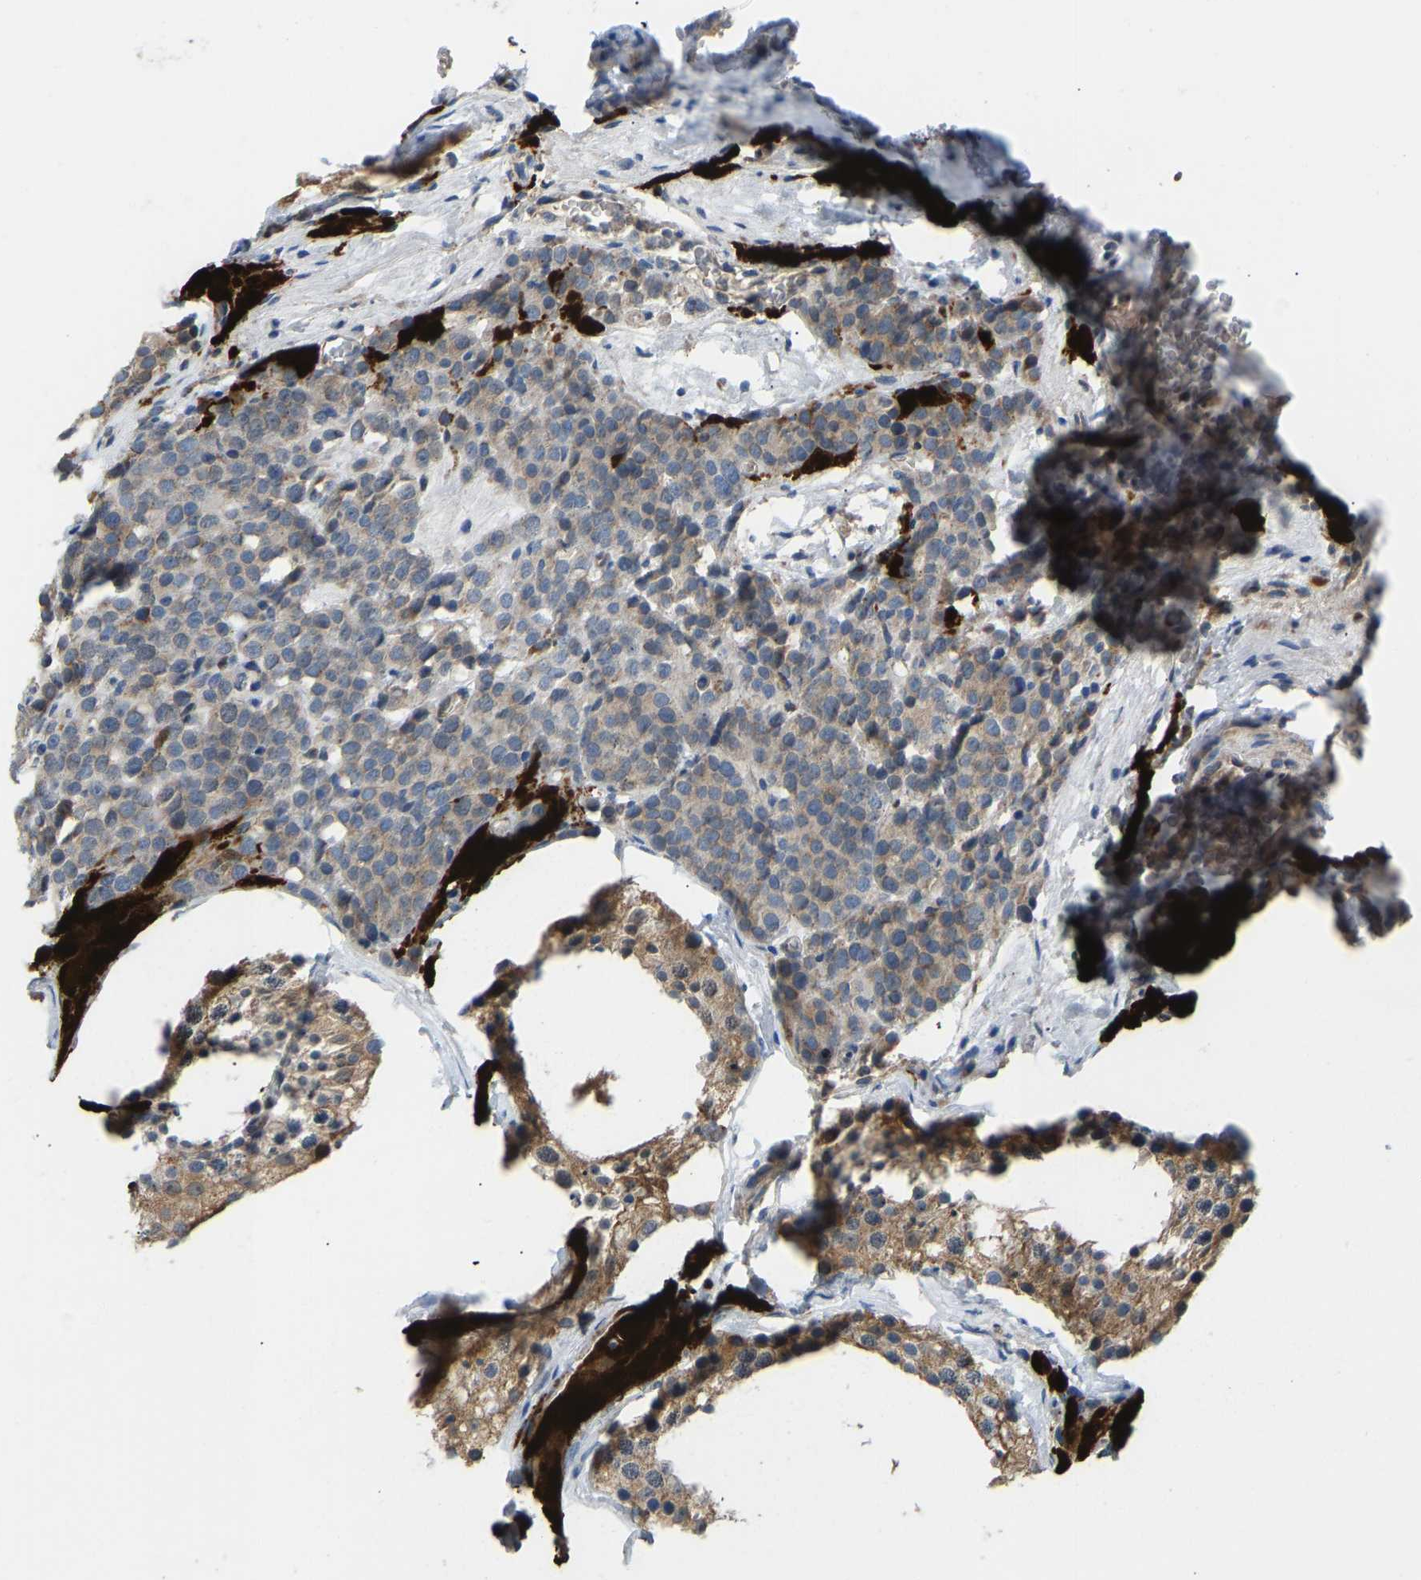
{"staining": {"intensity": "moderate", "quantity": ">75%", "location": "cytoplasmic/membranous"}, "tissue": "testis cancer", "cell_type": "Tumor cells", "image_type": "cancer", "snomed": [{"axis": "morphology", "description": "Seminoma, NOS"}, {"axis": "topography", "description": "Testis"}], "caption": "Protein expression analysis of human seminoma (testis) reveals moderate cytoplasmic/membranous expression in approximately >75% of tumor cells. Ihc stains the protein in brown and the nuclei are stained blue.", "gene": "RBP1", "patient": {"sex": "male", "age": 71}}